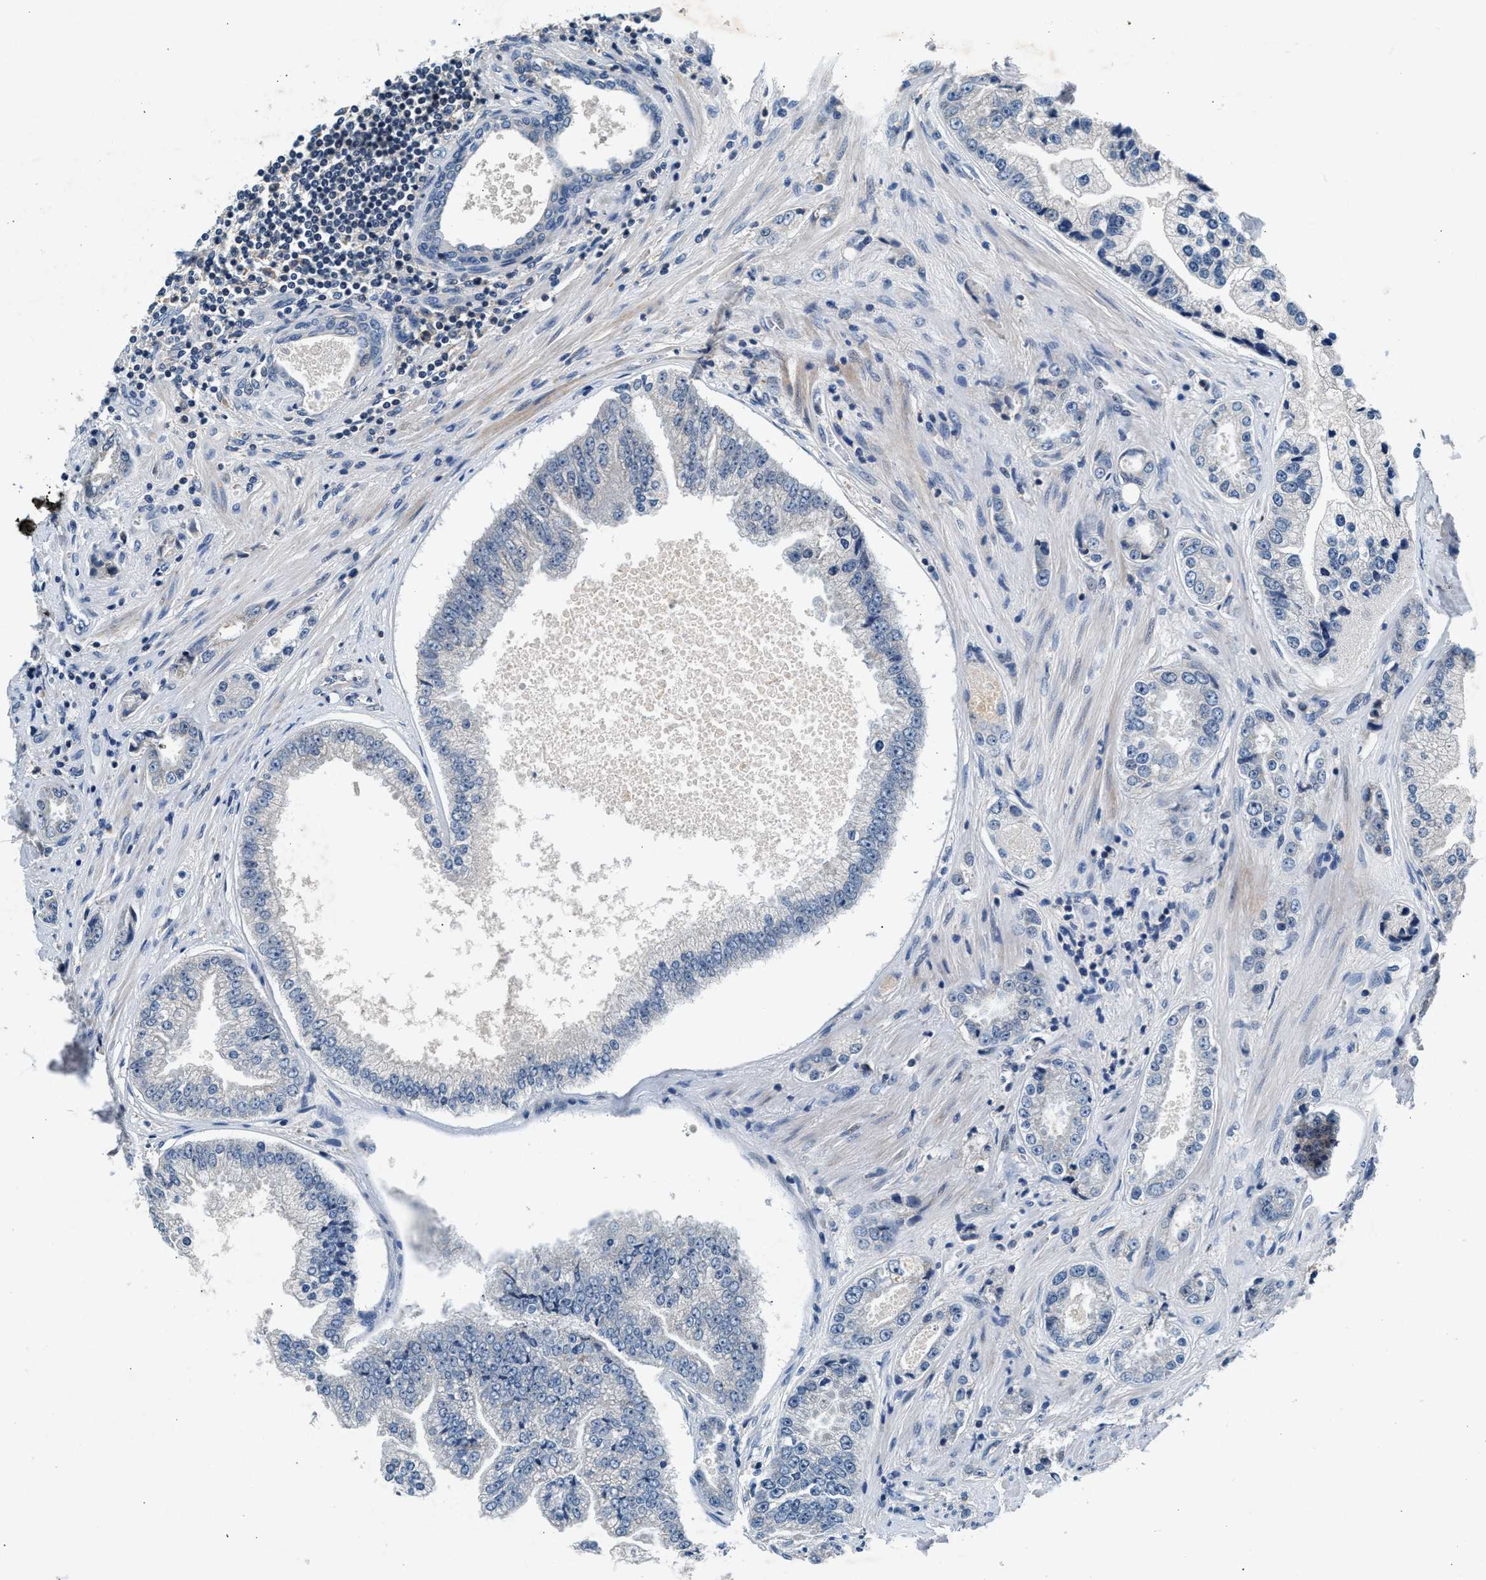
{"staining": {"intensity": "negative", "quantity": "none", "location": "none"}, "tissue": "prostate cancer", "cell_type": "Tumor cells", "image_type": "cancer", "snomed": [{"axis": "morphology", "description": "Adenocarcinoma, High grade"}, {"axis": "topography", "description": "Prostate"}], "caption": "Tumor cells show no significant protein staining in high-grade adenocarcinoma (prostate). (DAB (3,3'-diaminobenzidine) immunohistochemistry with hematoxylin counter stain).", "gene": "DENND6B", "patient": {"sex": "male", "age": 61}}